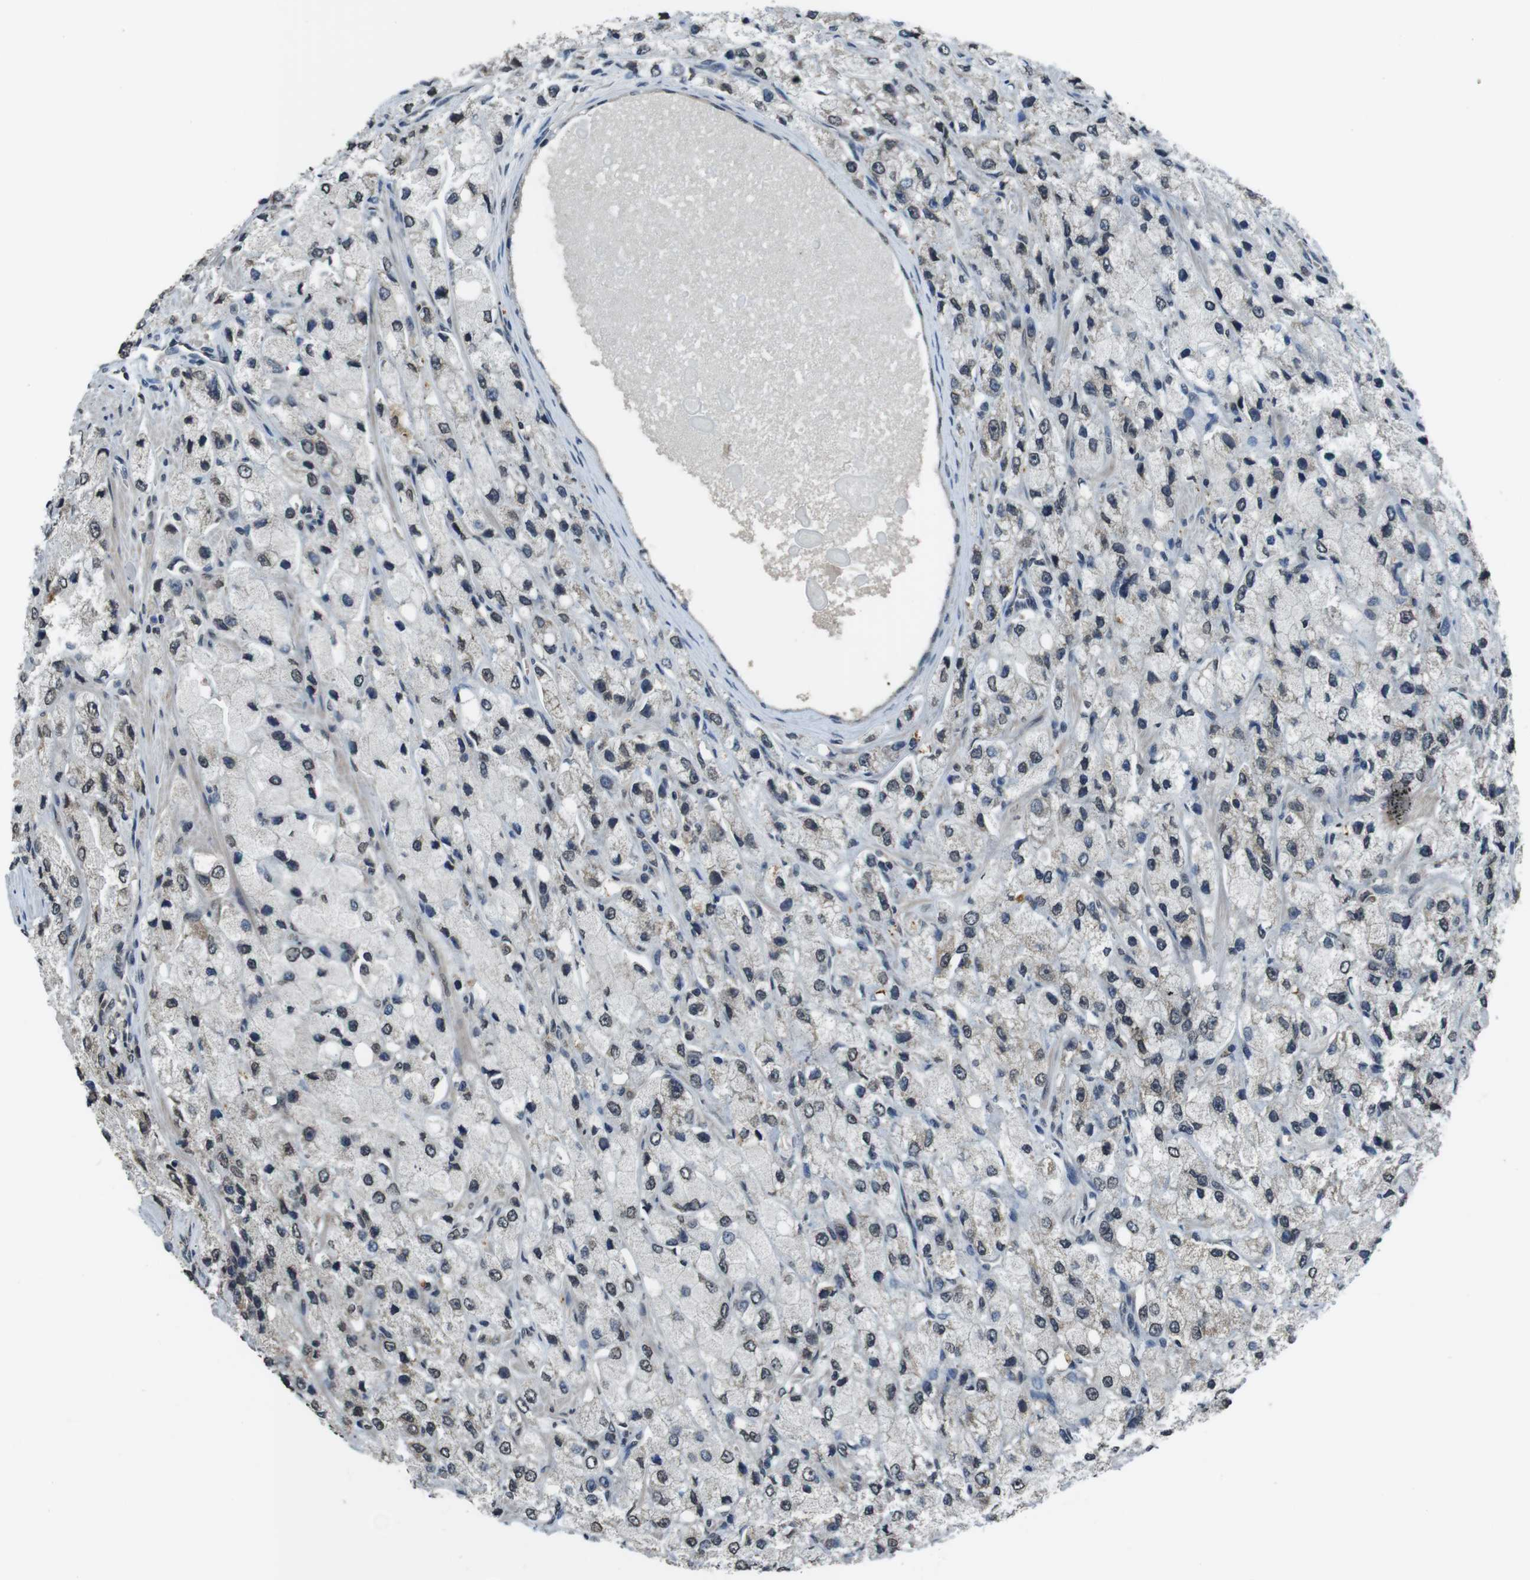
{"staining": {"intensity": "moderate", "quantity": "<25%", "location": "nuclear"}, "tissue": "prostate cancer", "cell_type": "Tumor cells", "image_type": "cancer", "snomed": [{"axis": "morphology", "description": "Adenocarcinoma, High grade"}, {"axis": "topography", "description": "Prostate"}], "caption": "This is a photomicrograph of IHC staining of prostate high-grade adenocarcinoma, which shows moderate expression in the nuclear of tumor cells.", "gene": "MAF", "patient": {"sex": "male", "age": 58}}